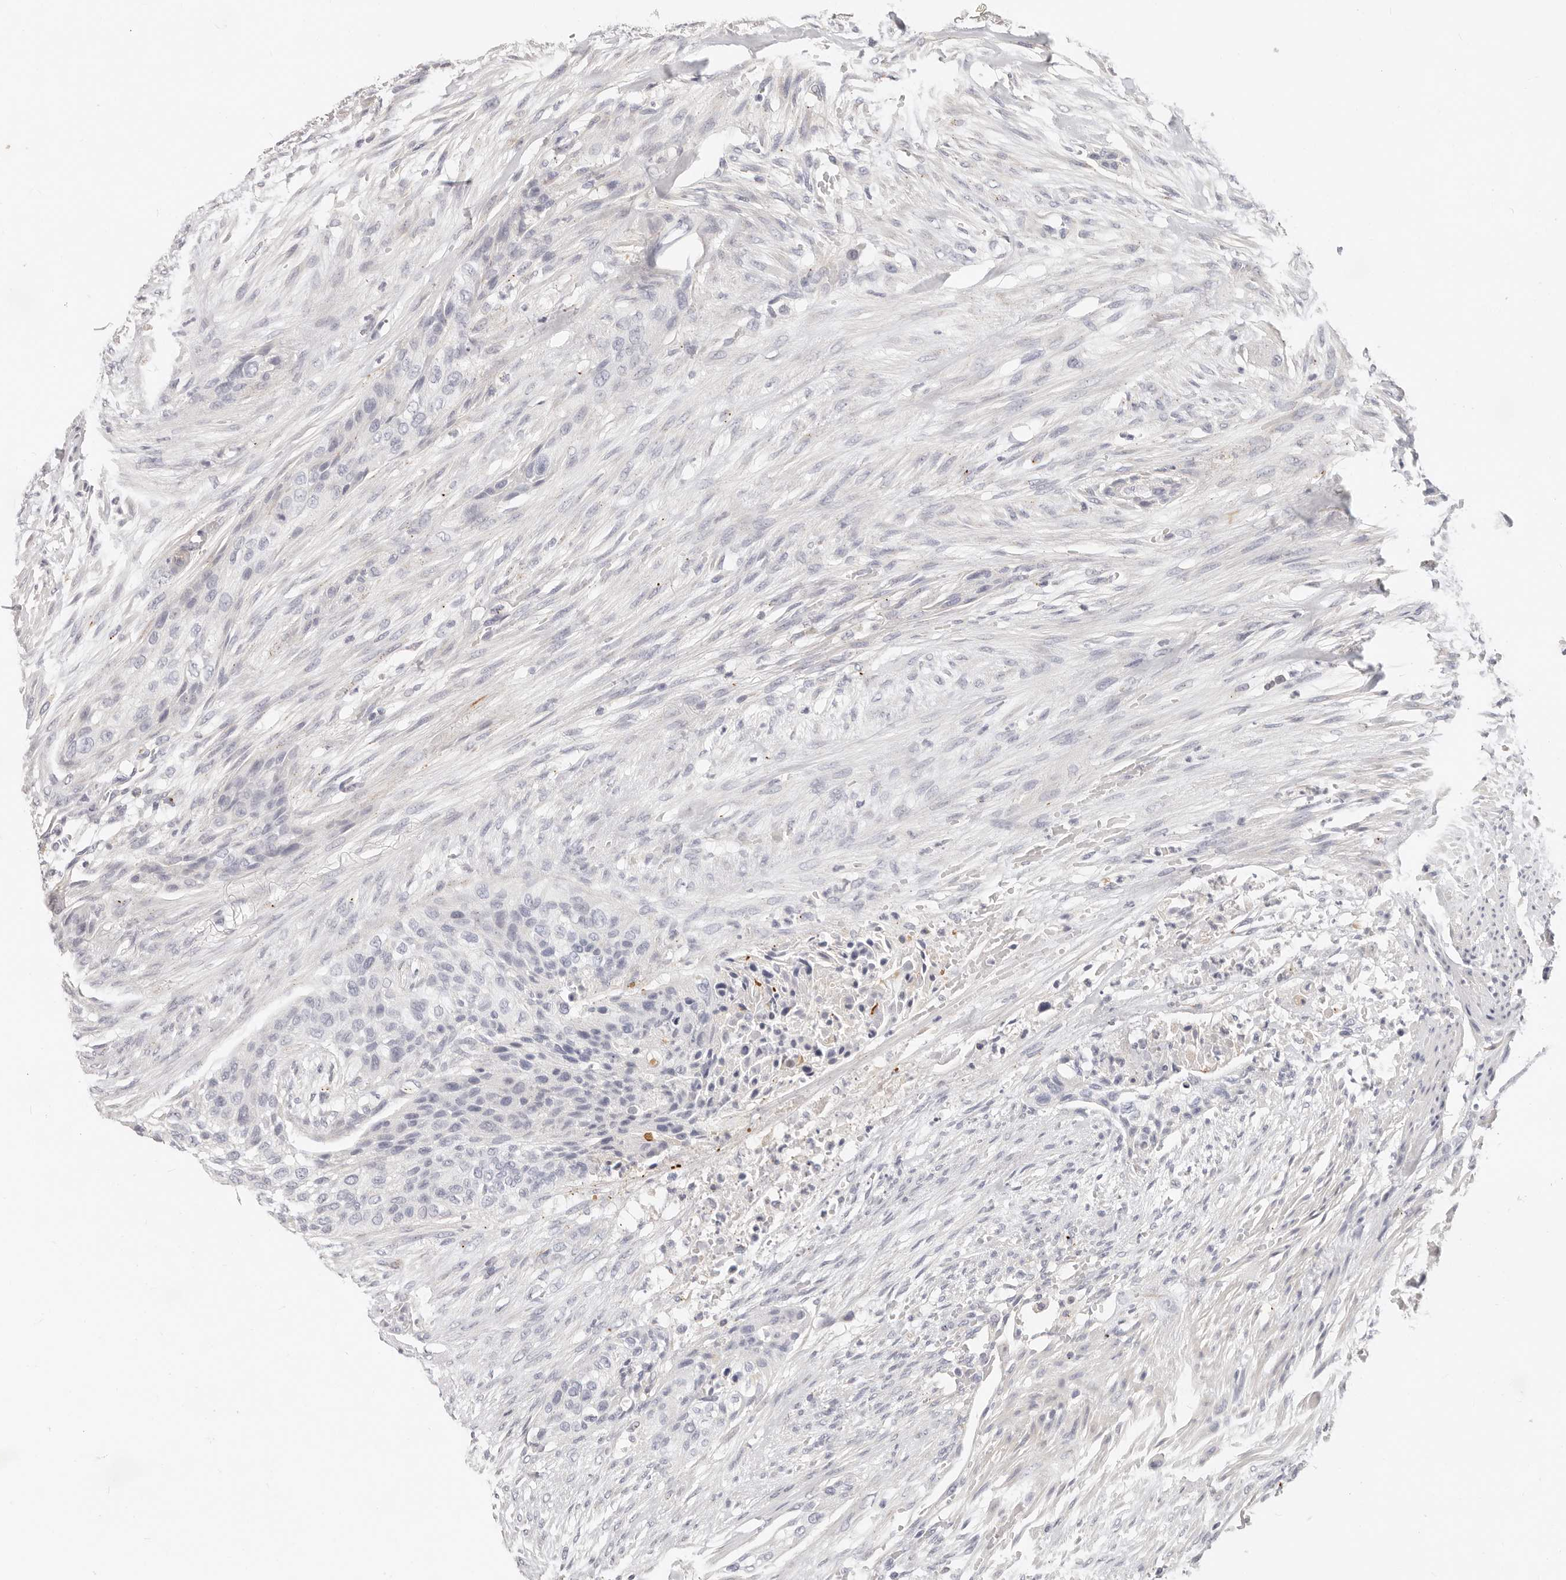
{"staining": {"intensity": "negative", "quantity": "none", "location": "none"}, "tissue": "urothelial cancer", "cell_type": "Tumor cells", "image_type": "cancer", "snomed": [{"axis": "morphology", "description": "Urothelial carcinoma, High grade"}, {"axis": "topography", "description": "Urinary bladder"}], "caption": "Immunohistochemical staining of urothelial cancer shows no significant expression in tumor cells.", "gene": "ZRANB1", "patient": {"sex": "male", "age": 35}}